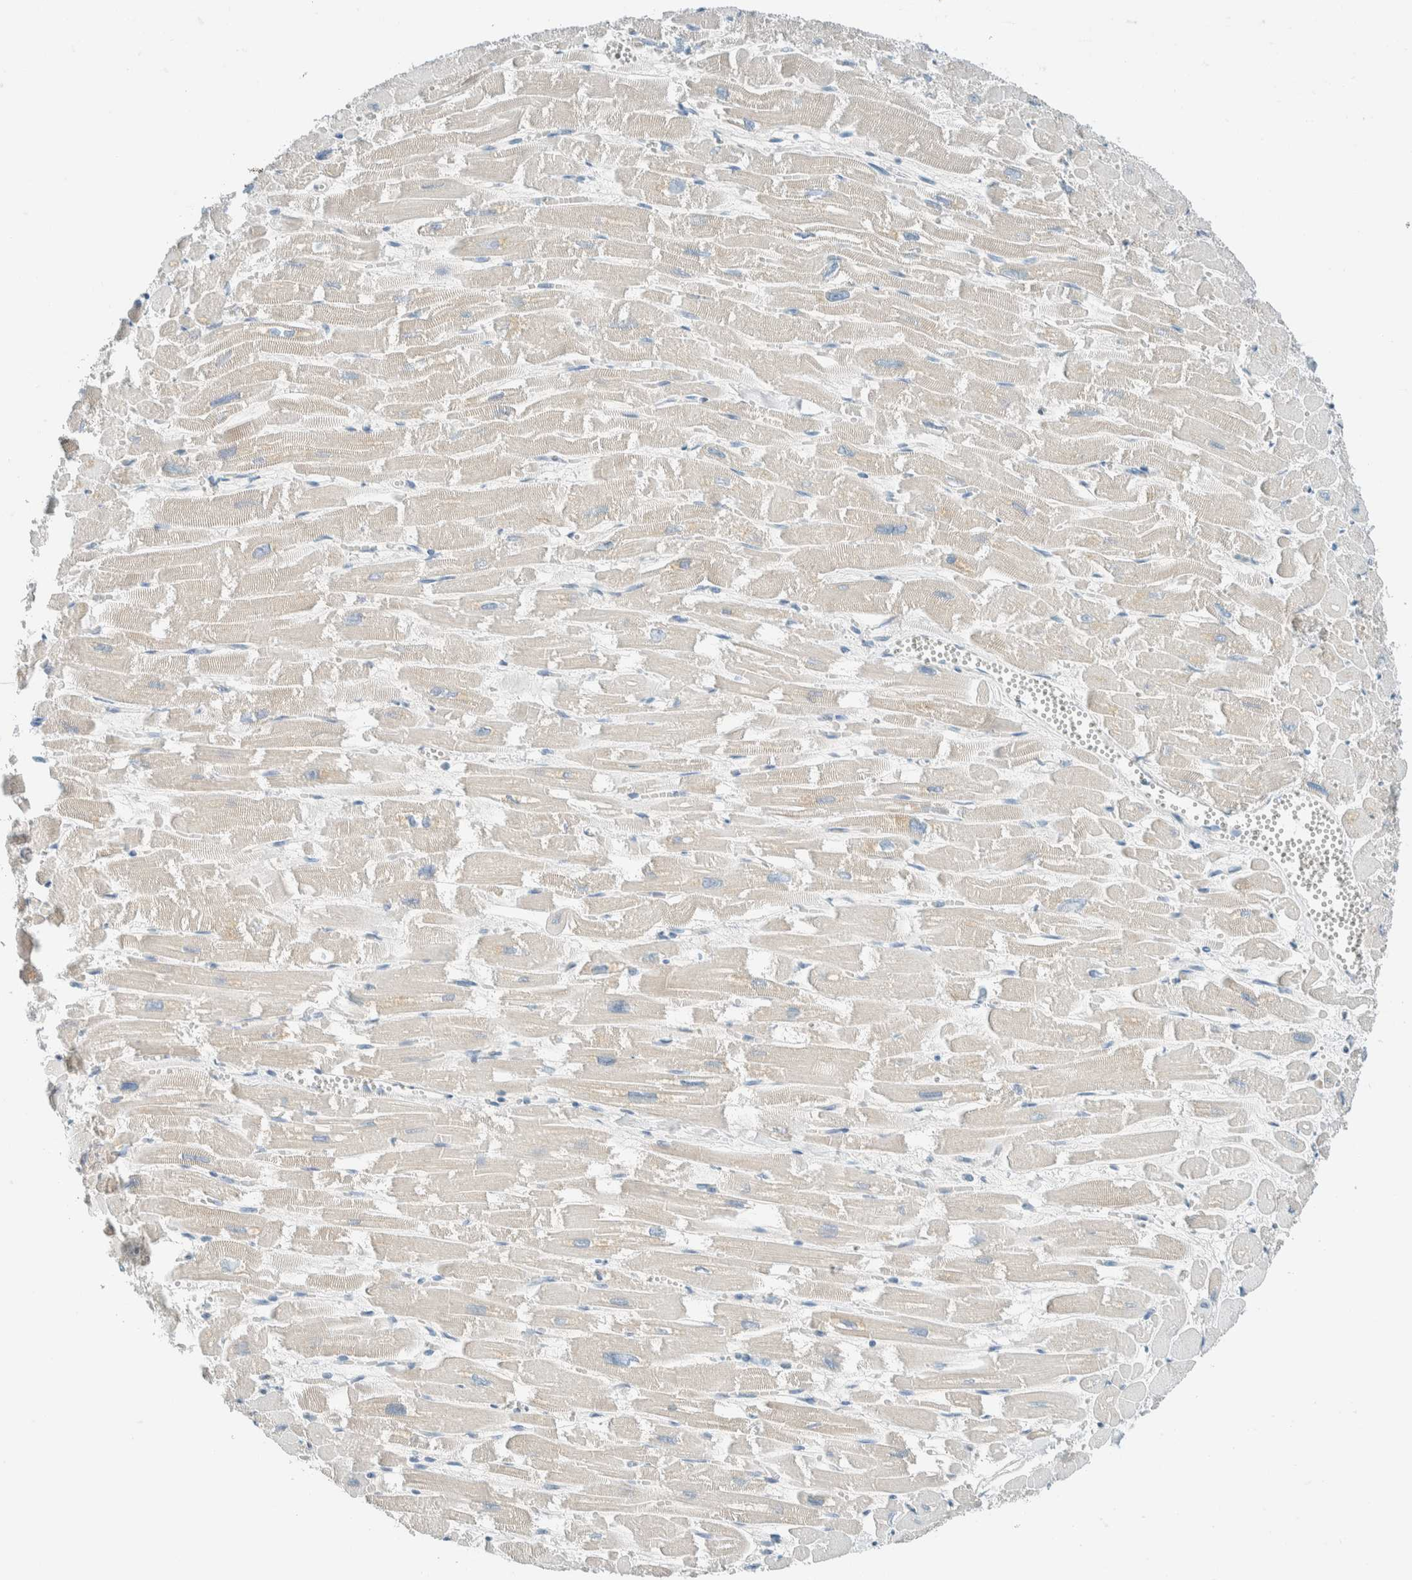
{"staining": {"intensity": "weak", "quantity": ">75%", "location": "cytoplasmic/membranous"}, "tissue": "heart muscle", "cell_type": "Cardiomyocytes", "image_type": "normal", "snomed": [{"axis": "morphology", "description": "Normal tissue, NOS"}, {"axis": "topography", "description": "Heart"}], "caption": "Weak cytoplasmic/membranous expression is appreciated in approximately >75% of cardiomyocytes in unremarkable heart muscle.", "gene": "ALDH7A1", "patient": {"sex": "male", "age": 54}}